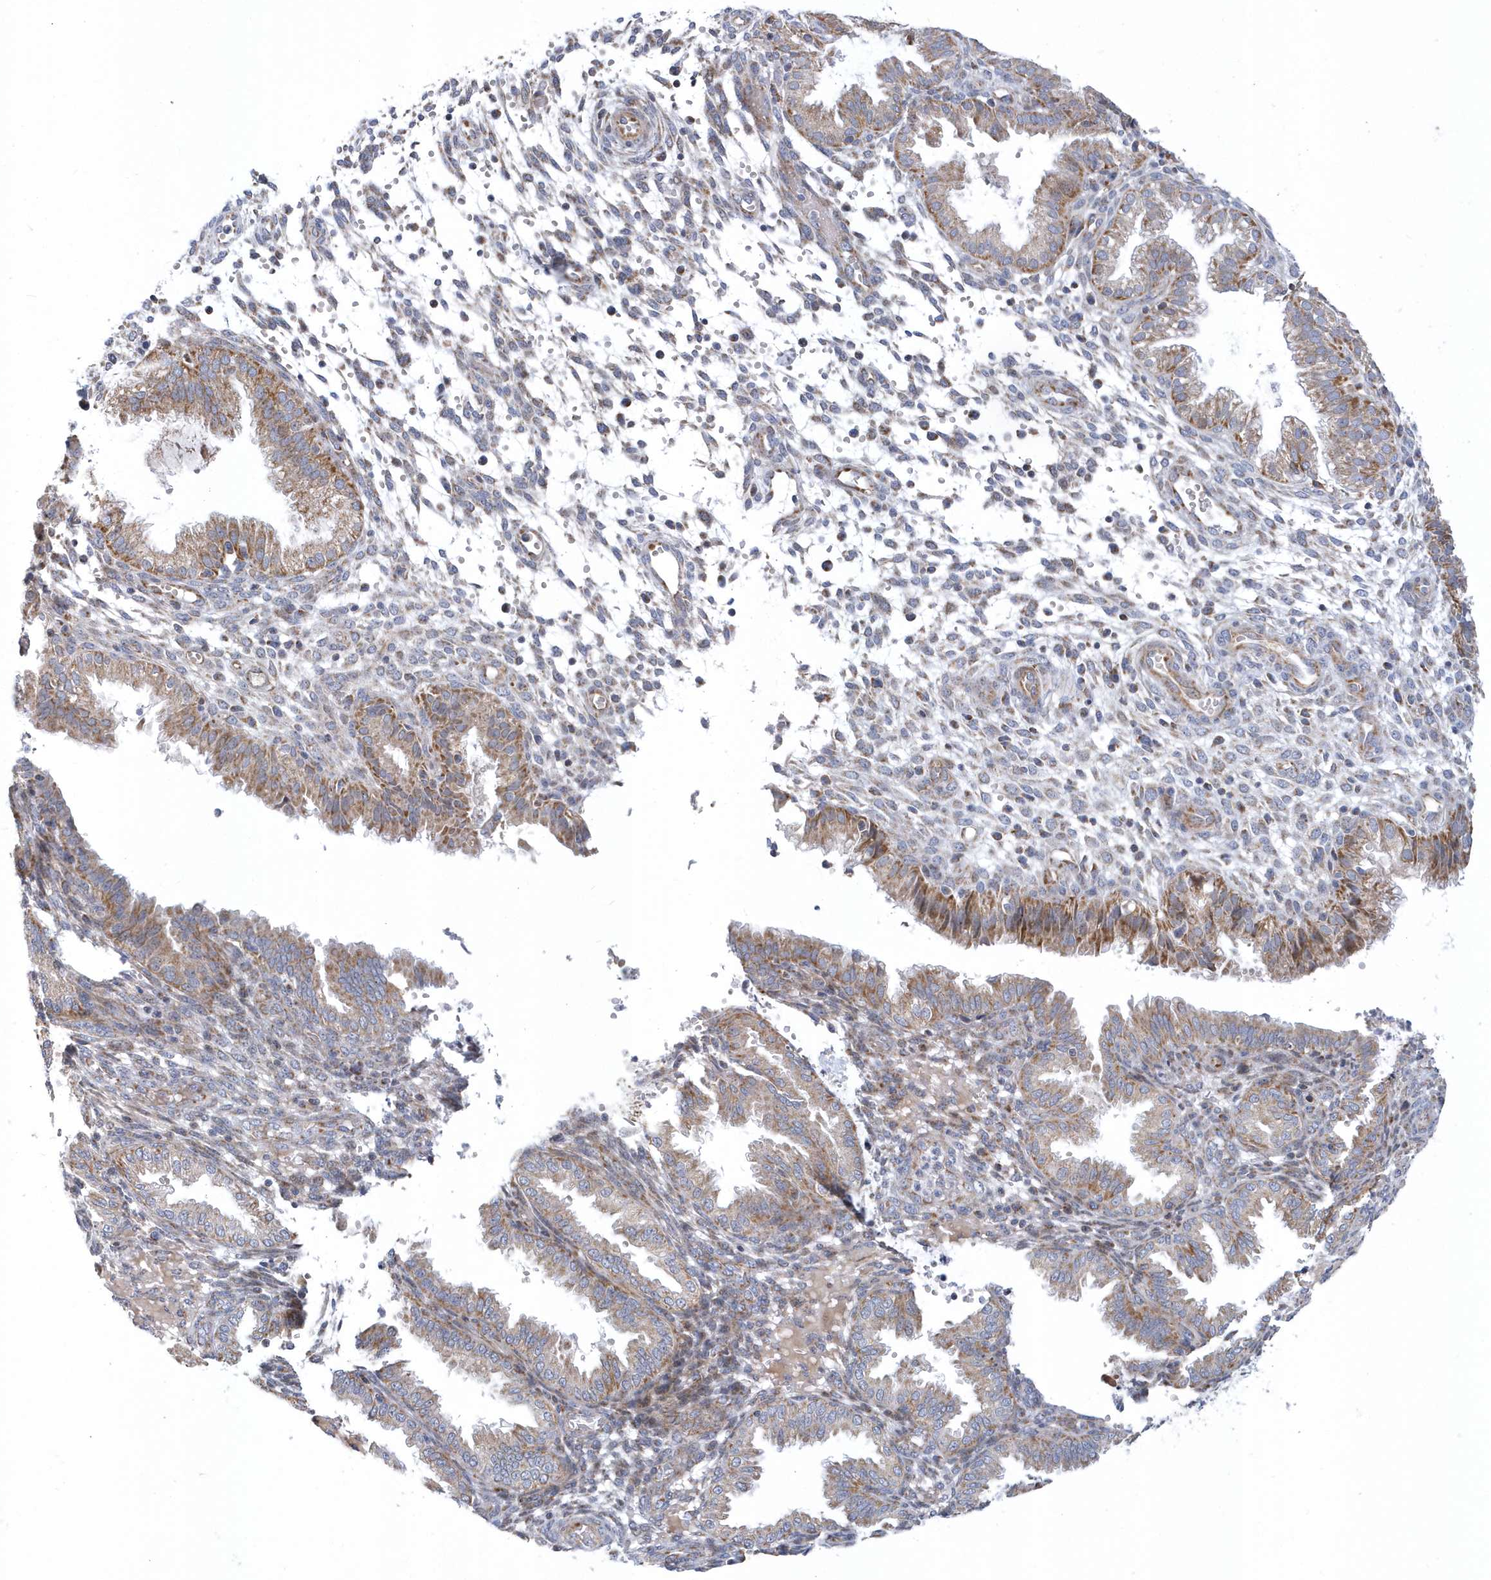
{"staining": {"intensity": "weak", "quantity": "<25%", "location": "cytoplasmic/membranous"}, "tissue": "endometrium", "cell_type": "Cells in endometrial stroma", "image_type": "normal", "snomed": [{"axis": "morphology", "description": "Normal tissue, NOS"}, {"axis": "topography", "description": "Endometrium"}], "caption": "This is an immunohistochemistry (IHC) image of normal human endometrium. There is no expression in cells in endometrial stroma.", "gene": "VWA5B2", "patient": {"sex": "female", "age": 33}}